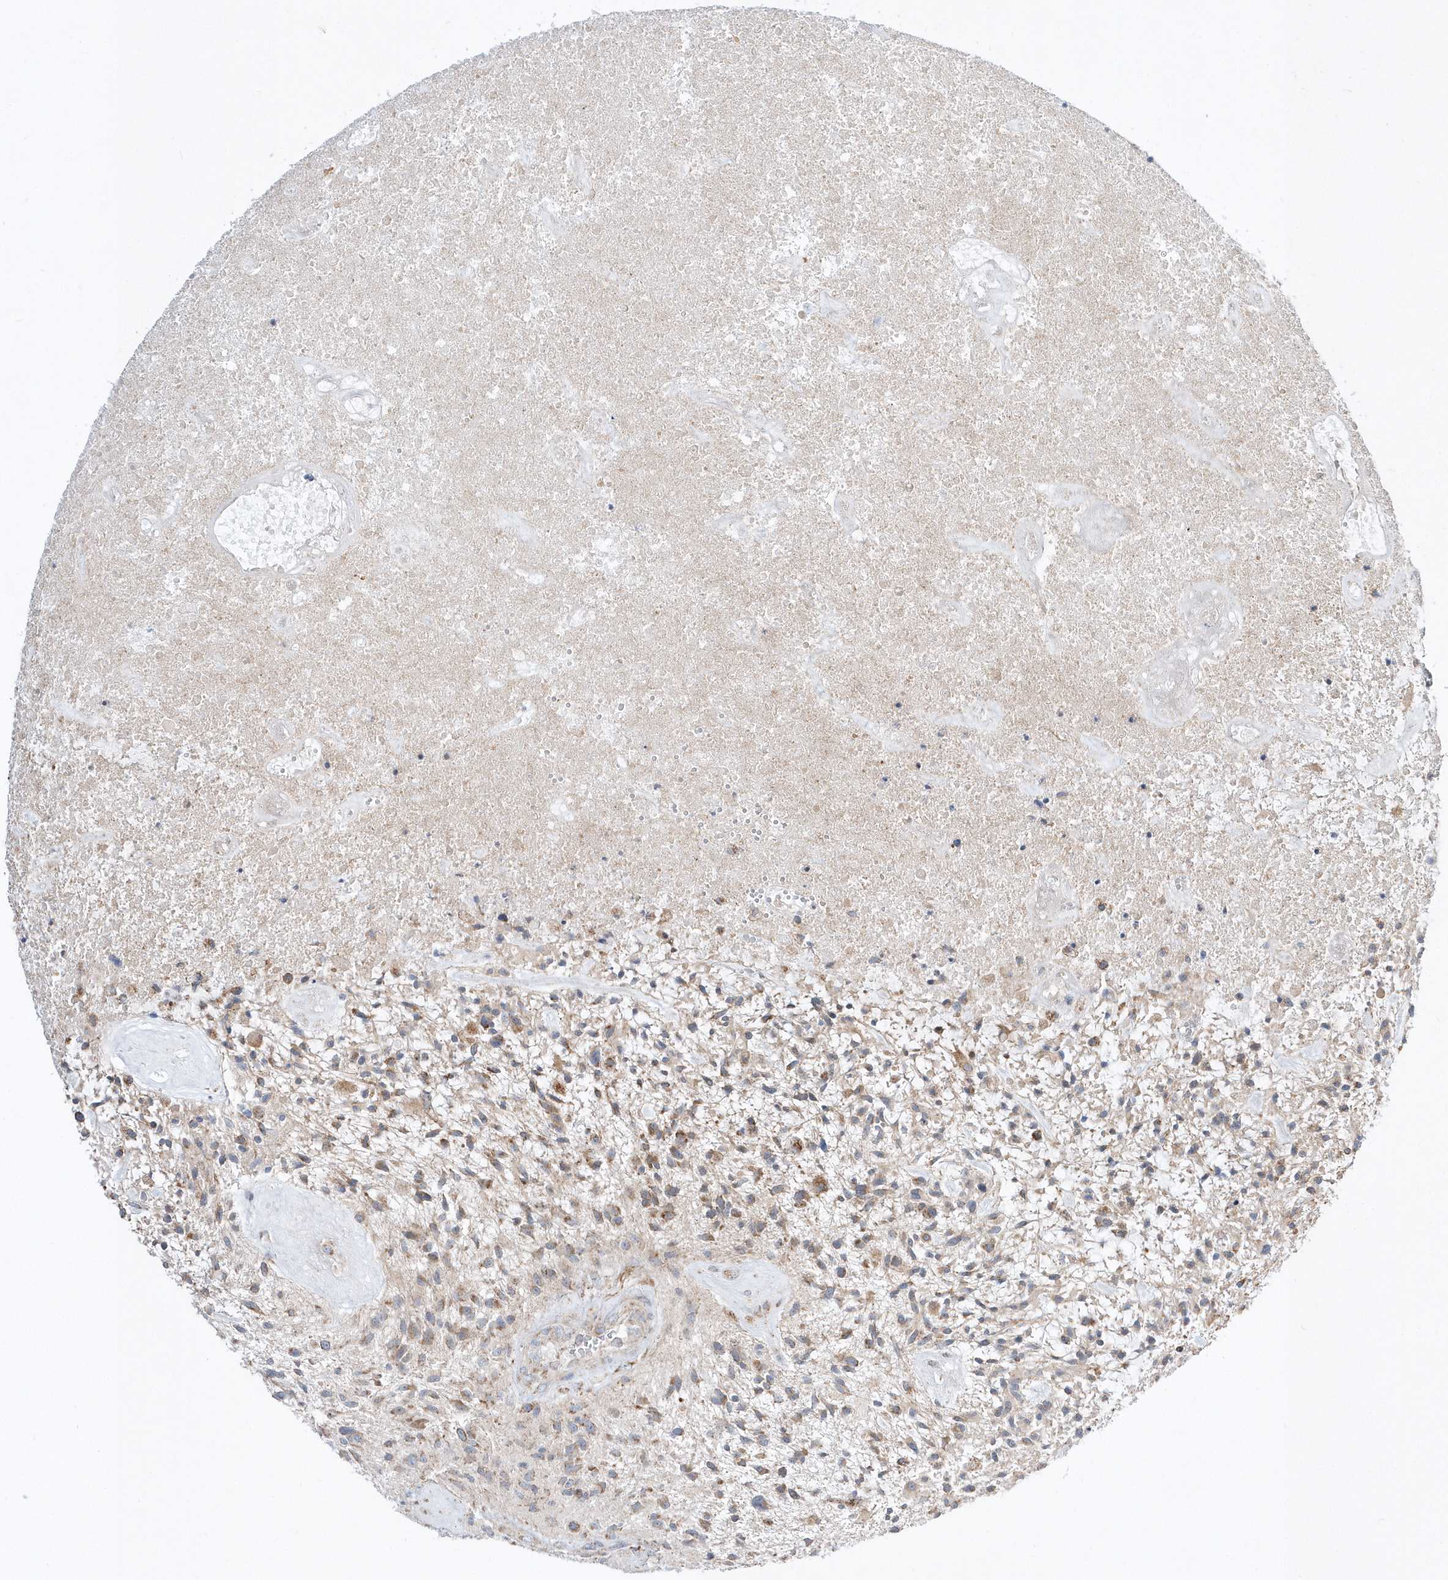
{"staining": {"intensity": "moderate", "quantity": "25%-75%", "location": "cytoplasmic/membranous"}, "tissue": "glioma", "cell_type": "Tumor cells", "image_type": "cancer", "snomed": [{"axis": "morphology", "description": "Glioma, malignant, High grade"}, {"axis": "topography", "description": "Brain"}], "caption": "Protein expression analysis of glioma shows moderate cytoplasmic/membranous staining in about 25%-75% of tumor cells.", "gene": "OPA1", "patient": {"sex": "male", "age": 47}}